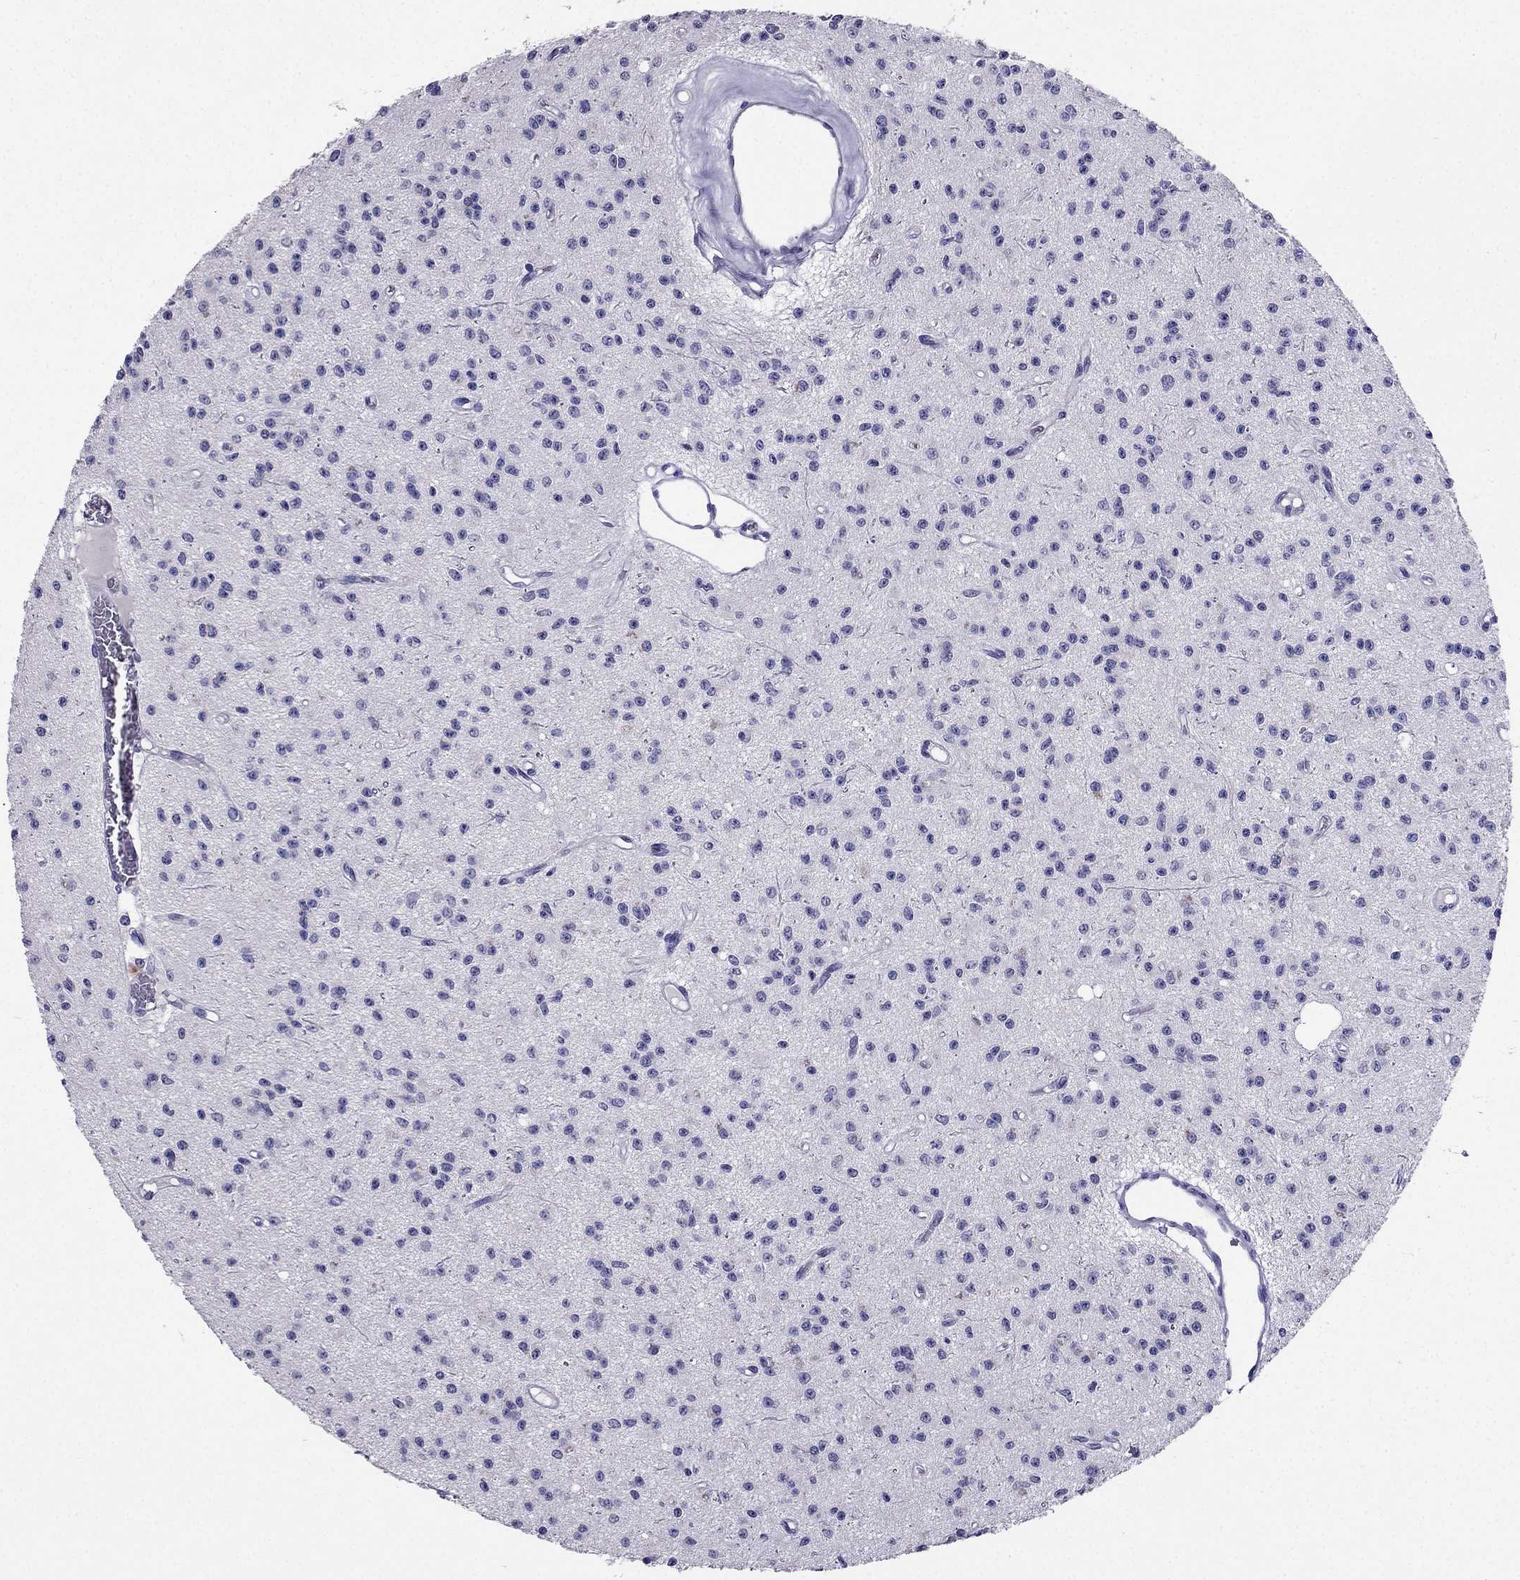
{"staining": {"intensity": "negative", "quantity": "none", "location": "none"}, "tissue": "glioma", "cell_type": "Tumor cells", "image_type": "cancer", "snomed": [{"axis": "morphology", "description": "Glioma, malignant, Low grade"}, {"axis": "topography", "description": "Brain"}], "caption": "The image shows no staining of tumor cells in glioma. (DAB immunohistochemistry (IHC) with hematoxylin counter stain).", "gene": "ARID3A", "patient": {"sex": "female", "age": 45}}